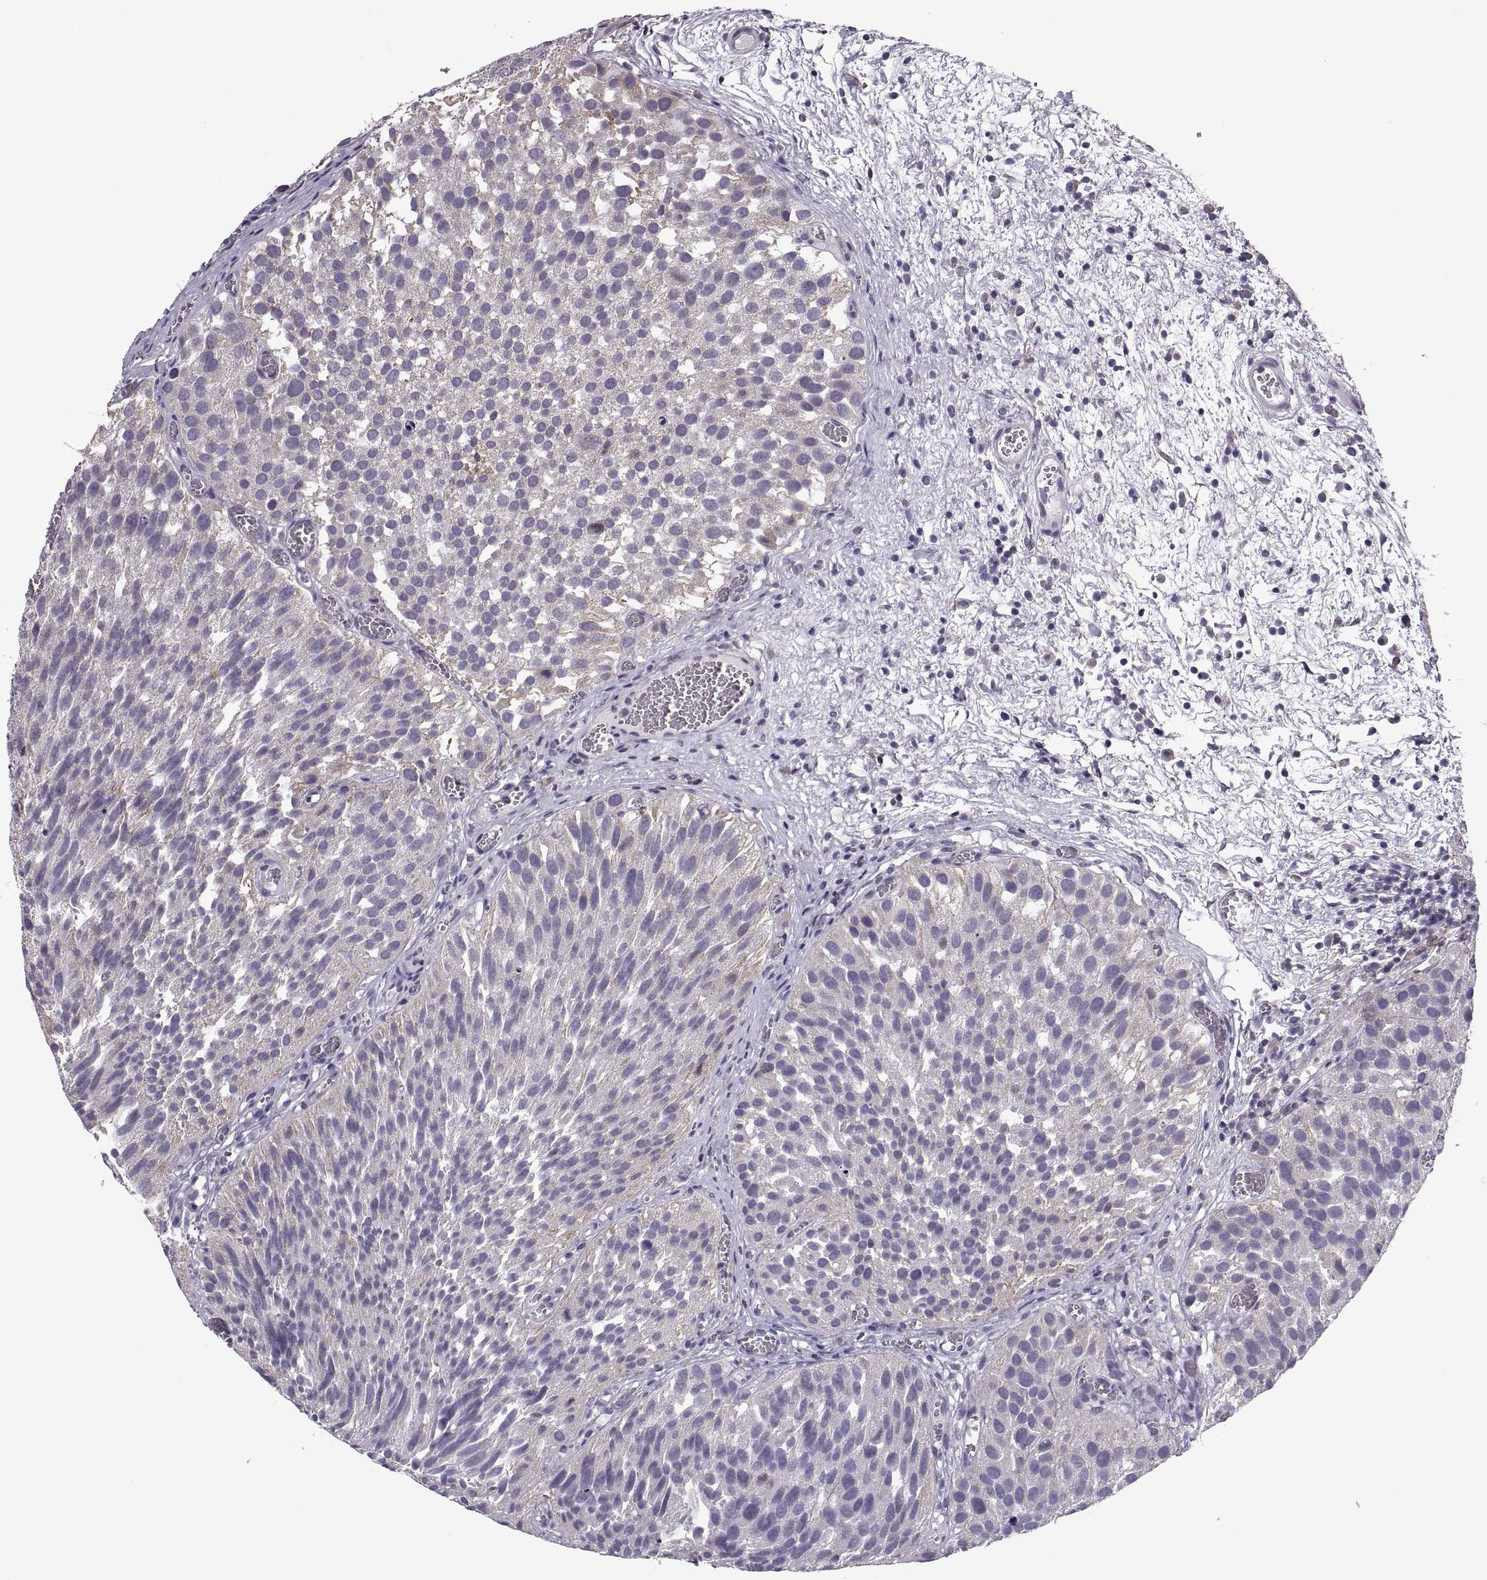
{"staining": {"intensity": "weak", "quantity": "25%-75%", "location": "cytoplasmic/membranous"}, "tissue": "urothelial cancer", "cell_type": "Tumor cells", "image_type": "cancer", "snomed": [{"axis": "morphology", "description": "Urothelial carcinoma, Low grade"}, {"axis": "topography", "description": "Urinary bladder"}], "caption": "High-power microscopy captured an immunohistochemistry image of urothelial cancer, revealing weak cytoplasmic/membranous positivity in approximately 25%-75% of tumor cells. Ihc stains the protein of interest in brown and the nuclei are stained blue.", "gene": "LETM2", "patient": {"sex": "female", "age": 69}}